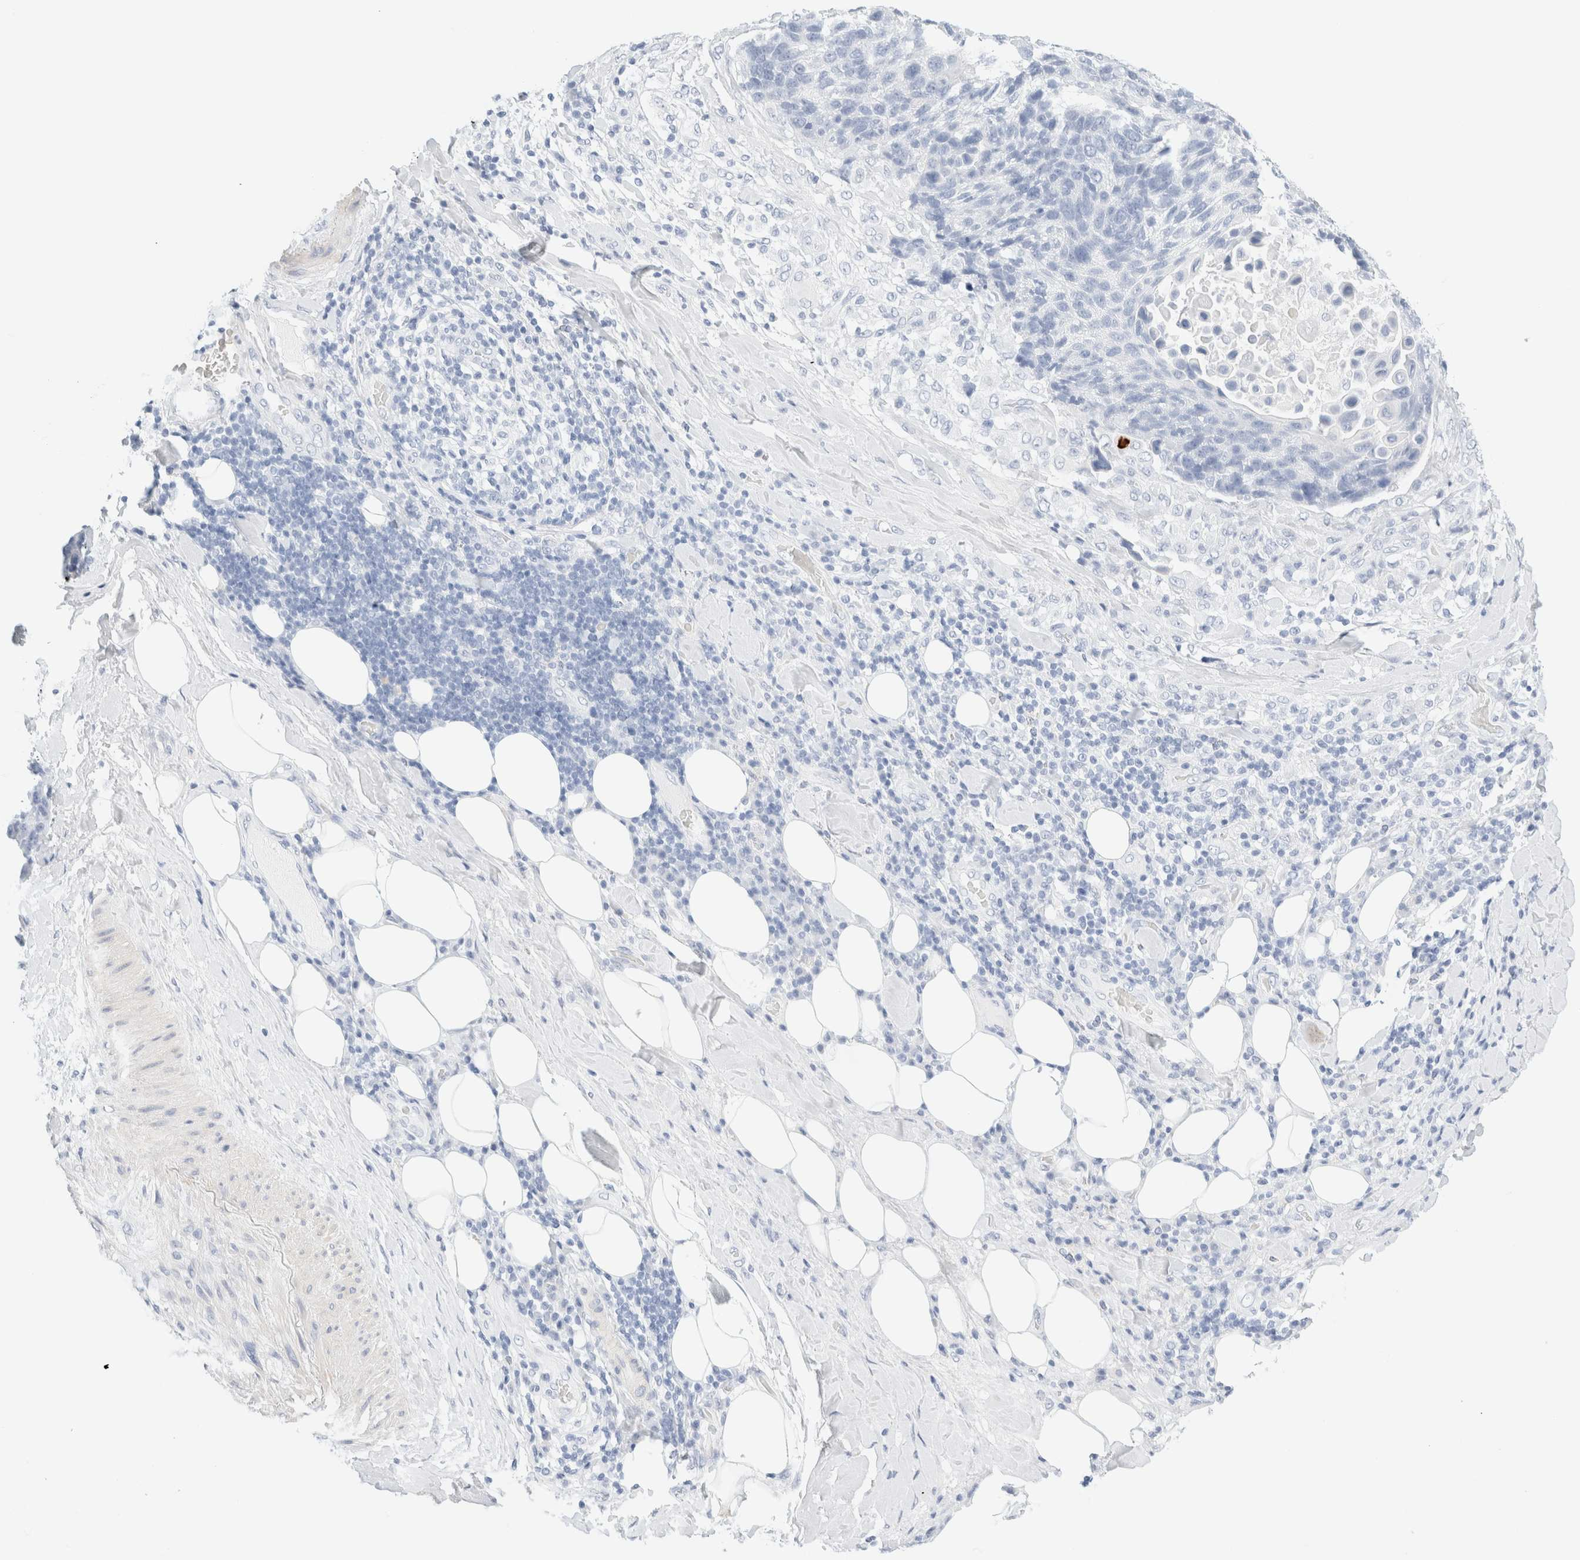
{"staining": {"intensity": "negative", "quantity": "none", "location": "none"}, "tissue": "lung cancer", "cell_type": "Tumor cells", "image_type": "cancer", "snomed": [{"axis": "morphology", "description": "Squamous cell carcinoma, NOS"}, {"axis": "topography", "description": "Lung"}], "caption": "Protein analysis of lung squamous cell carcinoma shows no significant expression in tumor cells.", "gene": "DPYS", "patient": {"sex": "male", "age": 66}}